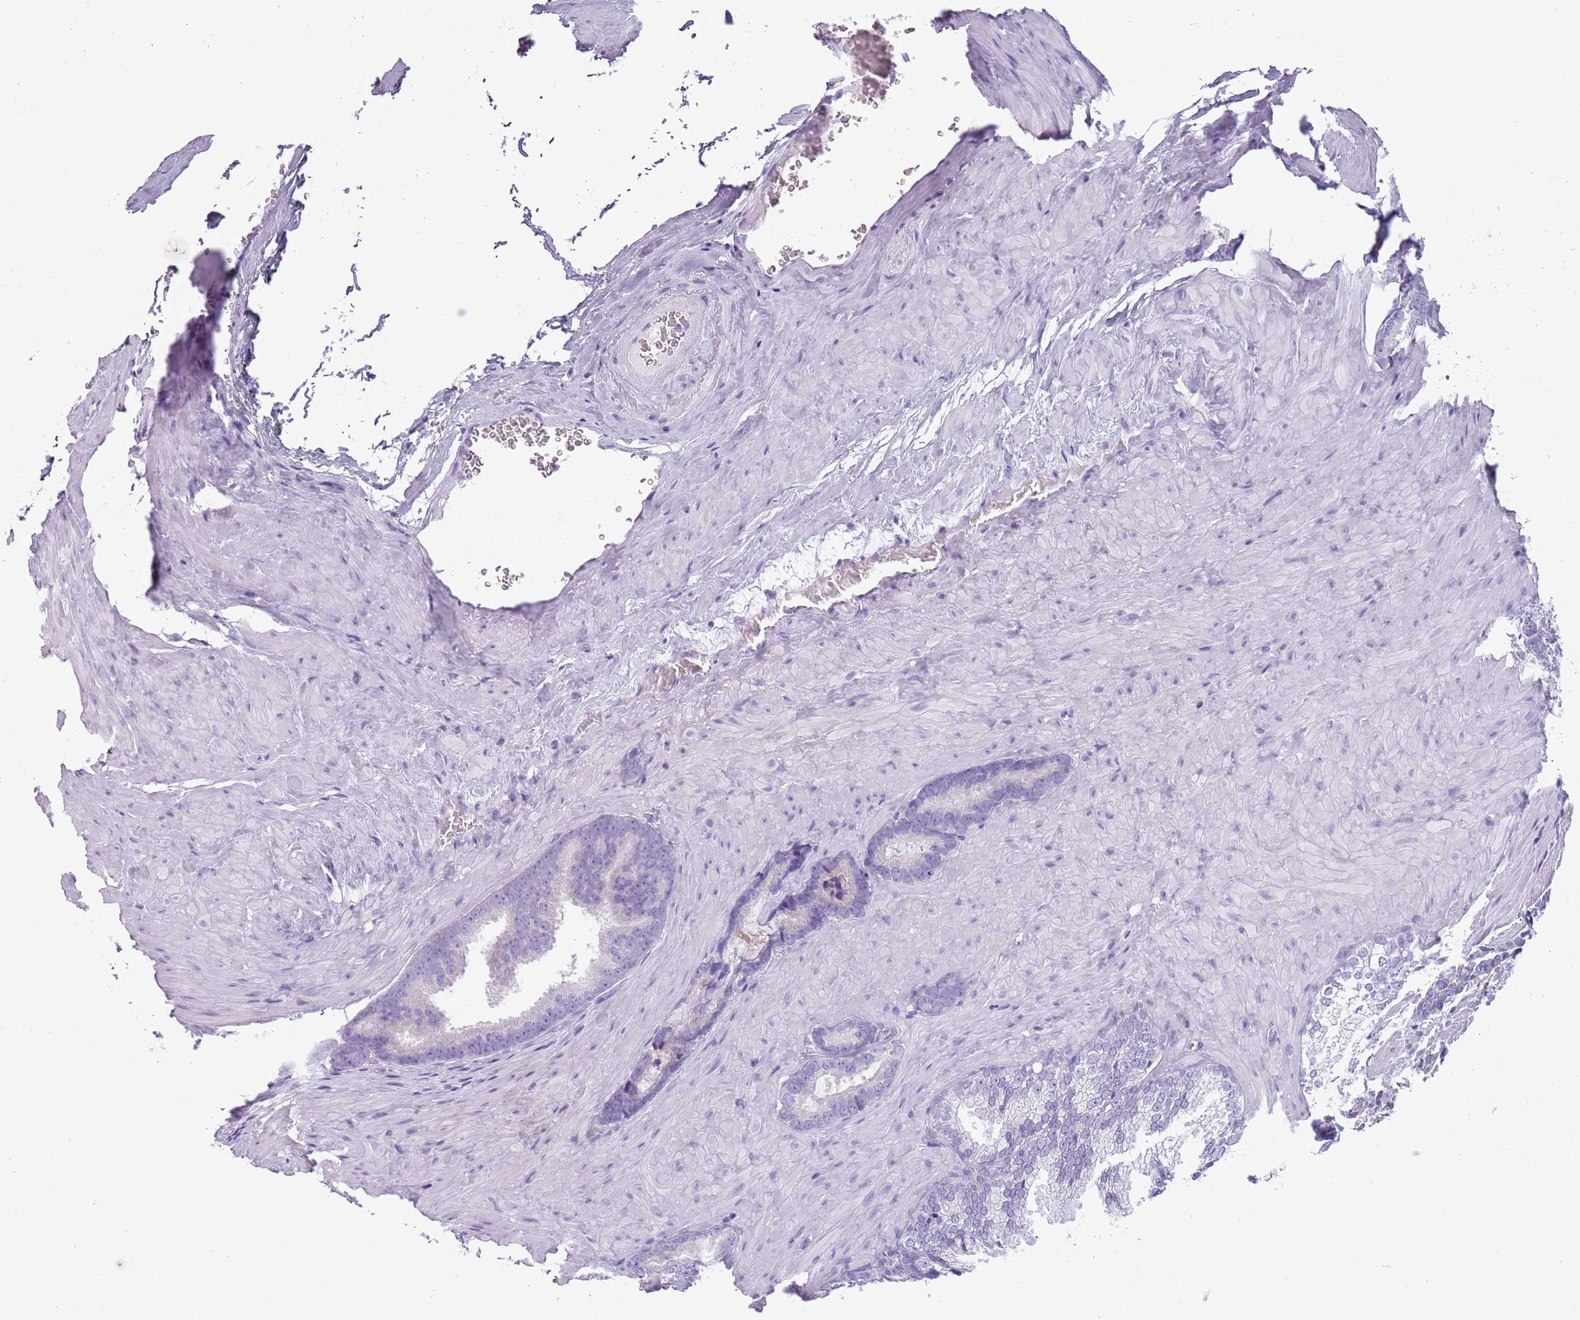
{"staining": {"intensity": "weak", "quantity": "<25%", "location": "cytoplasmic/membranous"}, "tissue": "prostate cancer", "cell_type": "Tumor cells", "image_type": "cancer", "snomed": [{"axis": "morphology", "description": "Adenocarcinoma, High grade"}, {"axis": "topography", "description": "Prostate"}], "caption": "DAB (3,3'-diaminobenzidine) immunohistochemical staining of human adenocarcinoma (high-grade) (prostate) demonstrates no significant expression in tumor cells.", "gene": "HYOU1", "patient": {"sex": "male", "age": 66}}